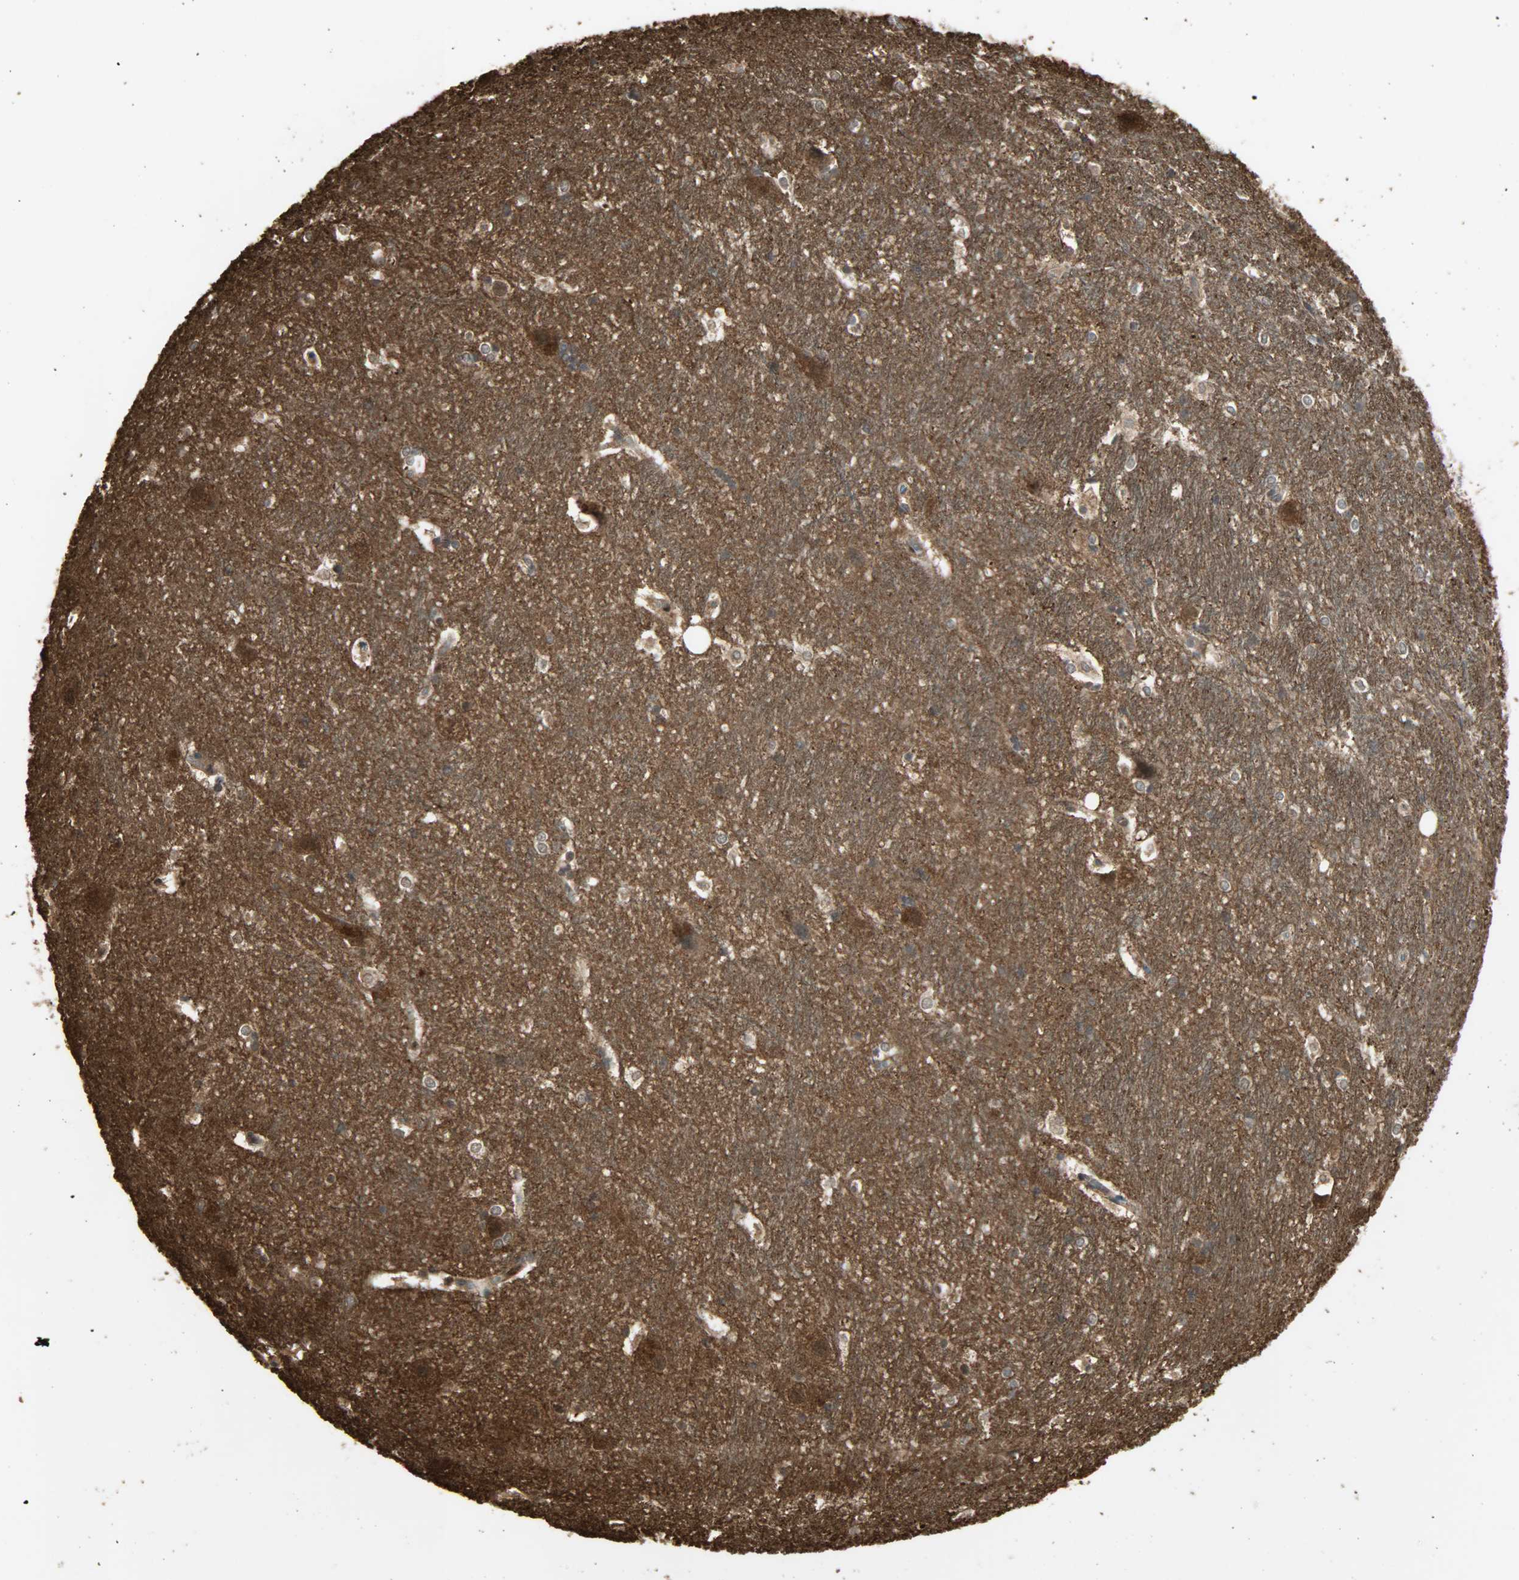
{"staining": {"intensity": "strong", "quantity": "25%-75%", "location": "cytoplasmic/membranous,nuclear"}, "tissue": "hippocampus", "cell_type": "Glial cells", "image_type": "normal", "snomed": [{"axis": "morphology", "description": "Normal tissue, NOS"}, {"axis": "topography", "description": "Hippocampus"}], "caption": "Immunohistochemistry (IHC) image of benign hippocampus: human hippocampus stained using IHC reveals high levels of strong protein expression localized specifically in the cytoplasmic/membranous,nuclear of glial cells, appearing as a cytoplasmic/membranous,nuclear brown color.", "gene": "YWHAZ", "patient": {"sex": "female", "age": 19}}